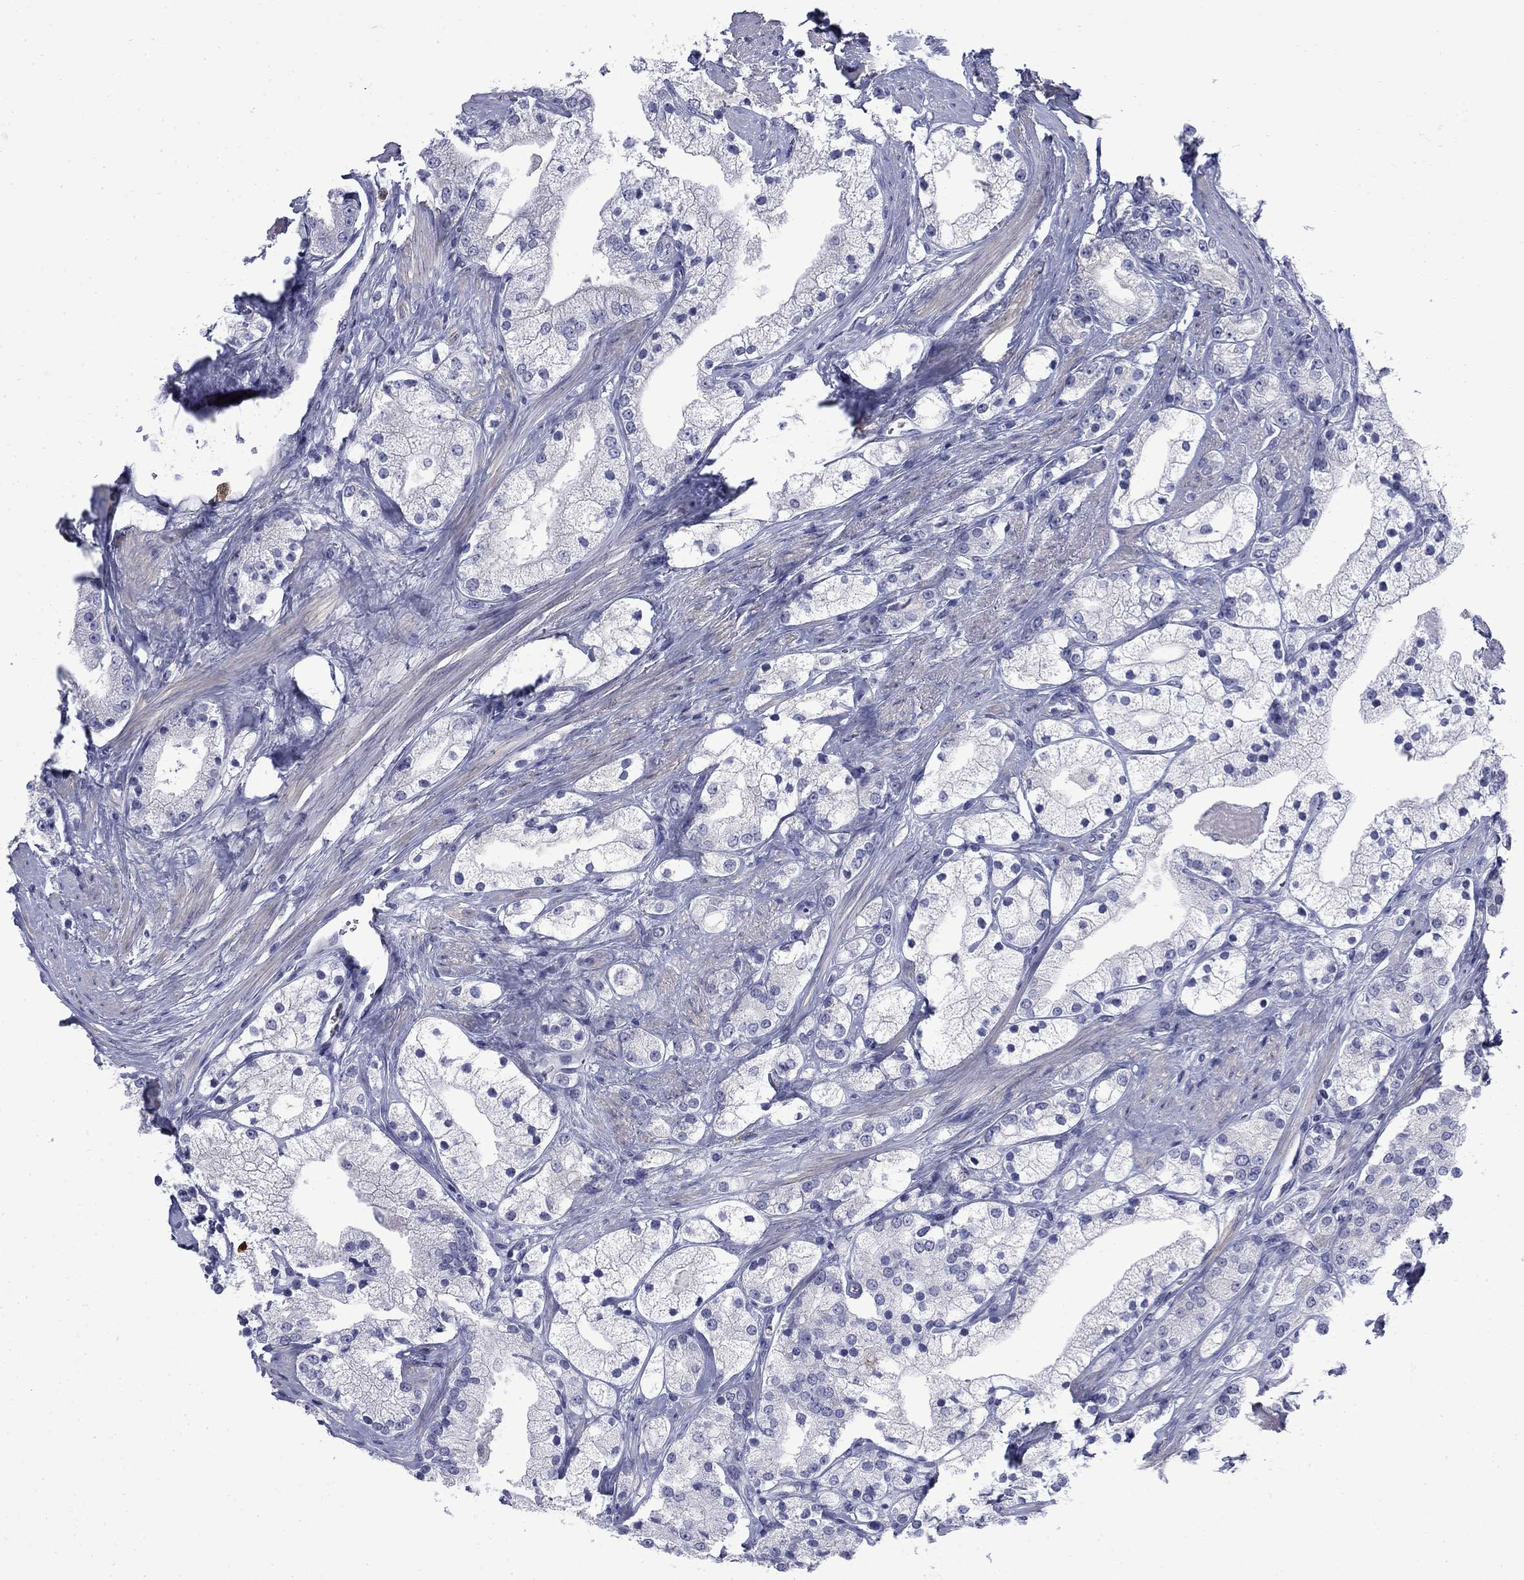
{"staining": {"intensity": "negative", "quantity": "none", "location": "none"}, "tissue": "prostate cancer", "cell_type": "Tumor cells", "image_type": "cancer", "snomed": [{"axis": "morphology", "description": "Adenocarcinoma, NOS"}, {"axis": "topography", "description": "Prostate and seminal vesicle, NOS"}, {"axis": "topography", "description": "Prostate"}], "caption": "Prostate cancer stained for a protein using IHC reveals no staining tumor cells.", "gene": "SERPINB2", "patient": {"sex": "male", "age": 67}}